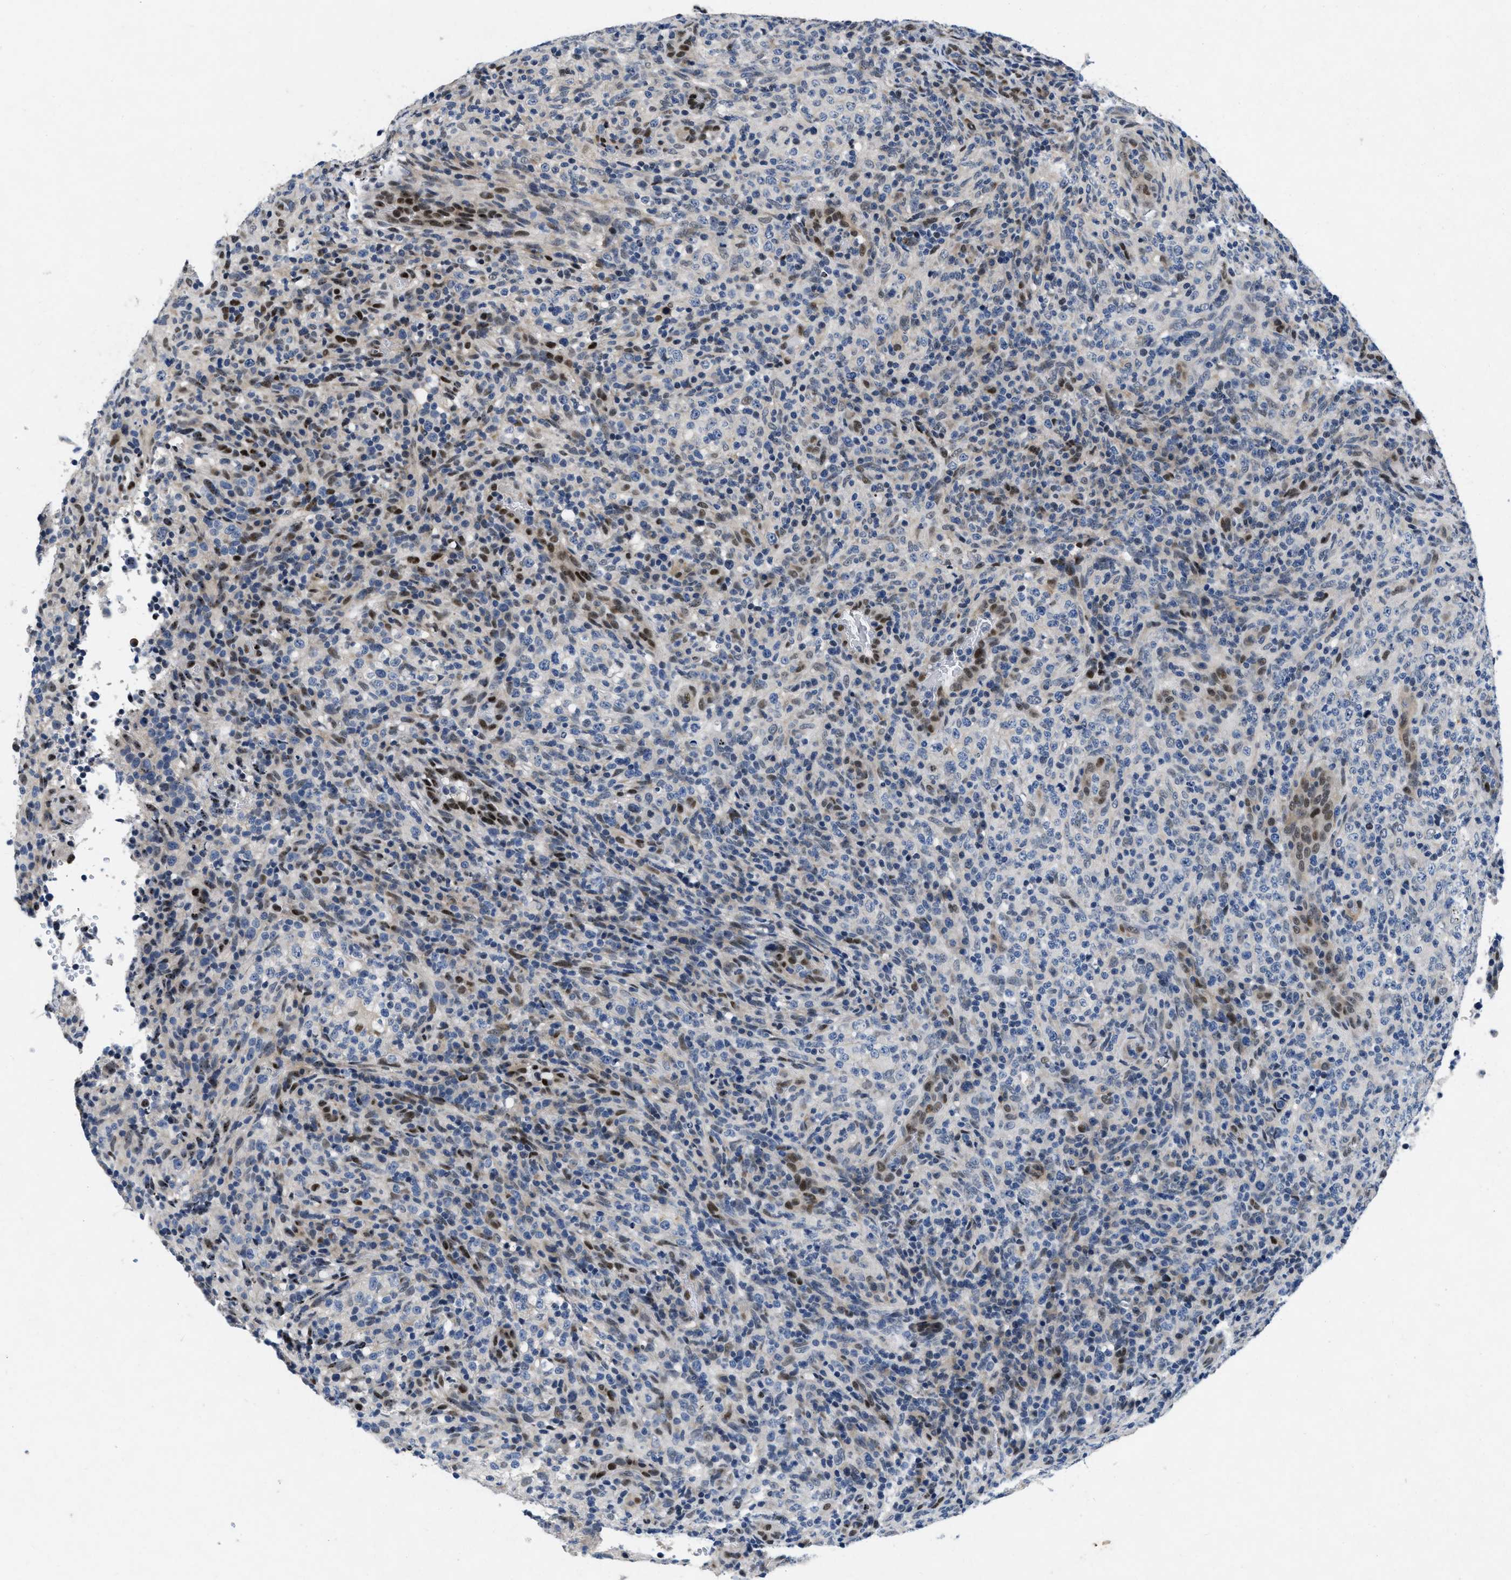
{"staining": {"intensity": "negative", "quantity": "none", "location": "none"}, "tissue": "lymphoma", "cell_type": "Tumor cells", "image_type": "cancer", "snomed": [{"axis": "morphology", "description": "Malignant lymphoma, non-Hodgkin's type, High grade"}, {"axis": "topography", "description": "Lymph node"}], "caption": "DAB immunohistochemical staining of malignant lymphoma, non-Hodgkin's type (high-grade) exhibits no significant expression in tumor cells. (Brightfield microscopy of DAB (3,3'-diaminobenzidine) immunohistochemistry at high magnification).", "gene": "VIP", "patient": {"sex": "female", "age": 76}}